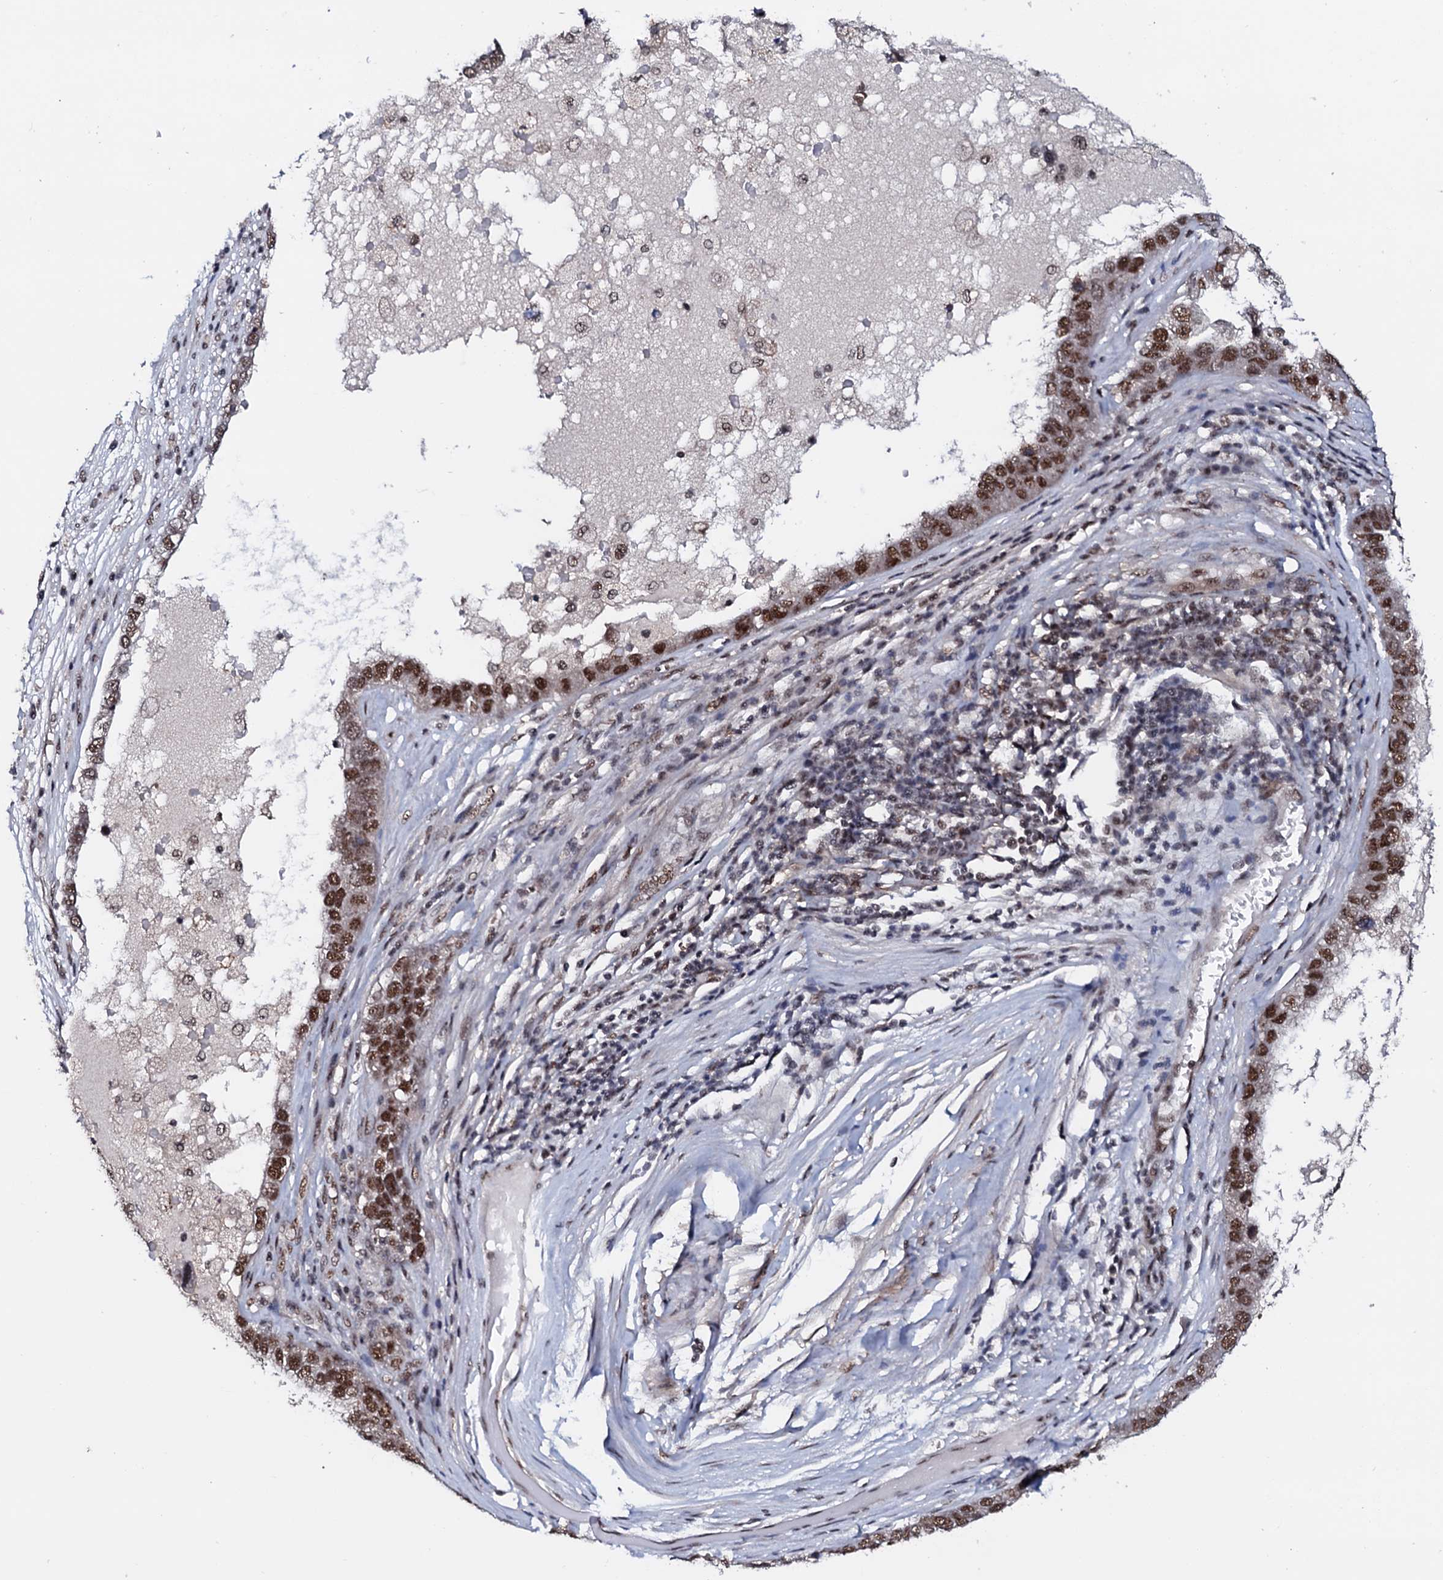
{"staining": {"intensity": "moderate", "quantity": ">75%", "location": "nuclear"}, "tissue": "pancreatic cancer", "cell_type": "Tumor cells", "image_type": "cancer", "snomed": [{"axis": "morphology", "description": "Adenocarcinoma, NOS"}, {"axis": "topography", "description": "Pancreas"}], "caption": "There is medium levels of moderate nuclear positivity in tumor cells of pancreatic cancer (adenocarcinoma), as demonstrated by immunohistochemical staining (brown color).", "gene": "PRPF18", "patient": {"sex": "female", "age": 61}}